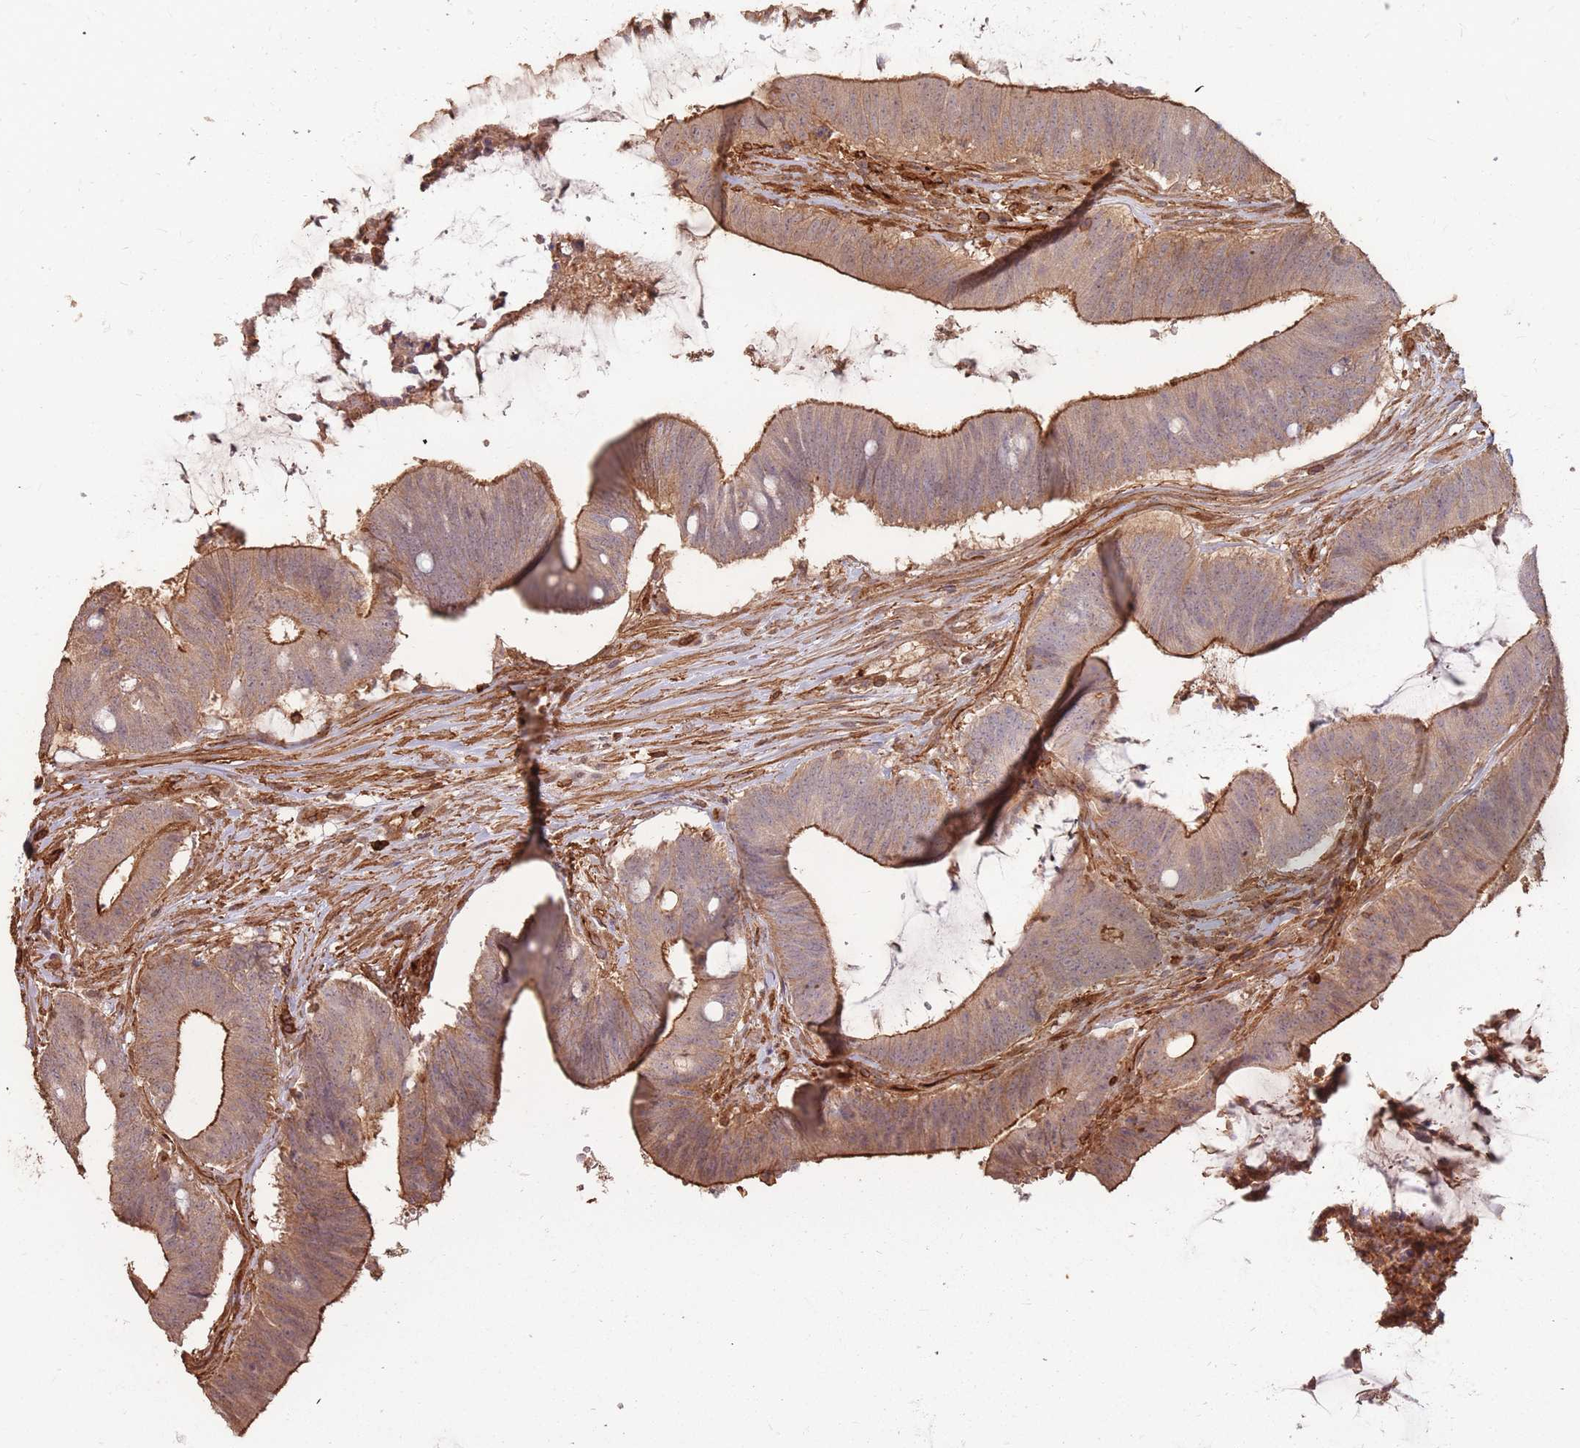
{"staining": {"intensity": "moderate", "quantity": ">75%", "location": "cytoplasmic/membranous"}, "tissue": "colorectal cancer", "cell_type": "Tumor cells", "image_type": "cancer", "snomed": [{"axis": "morphology", "description": "Adenocarcinoma, NOS"}, {"axis": "topography", "description": "Colon"}], "caption": "A brown stain highlights moderate cytoplasmic/membranous positivity of a protein in colorectal adenocarcinoma tumor cells.", "gene": "PLS3", "patient": {"sex": "female", "age": 43}}